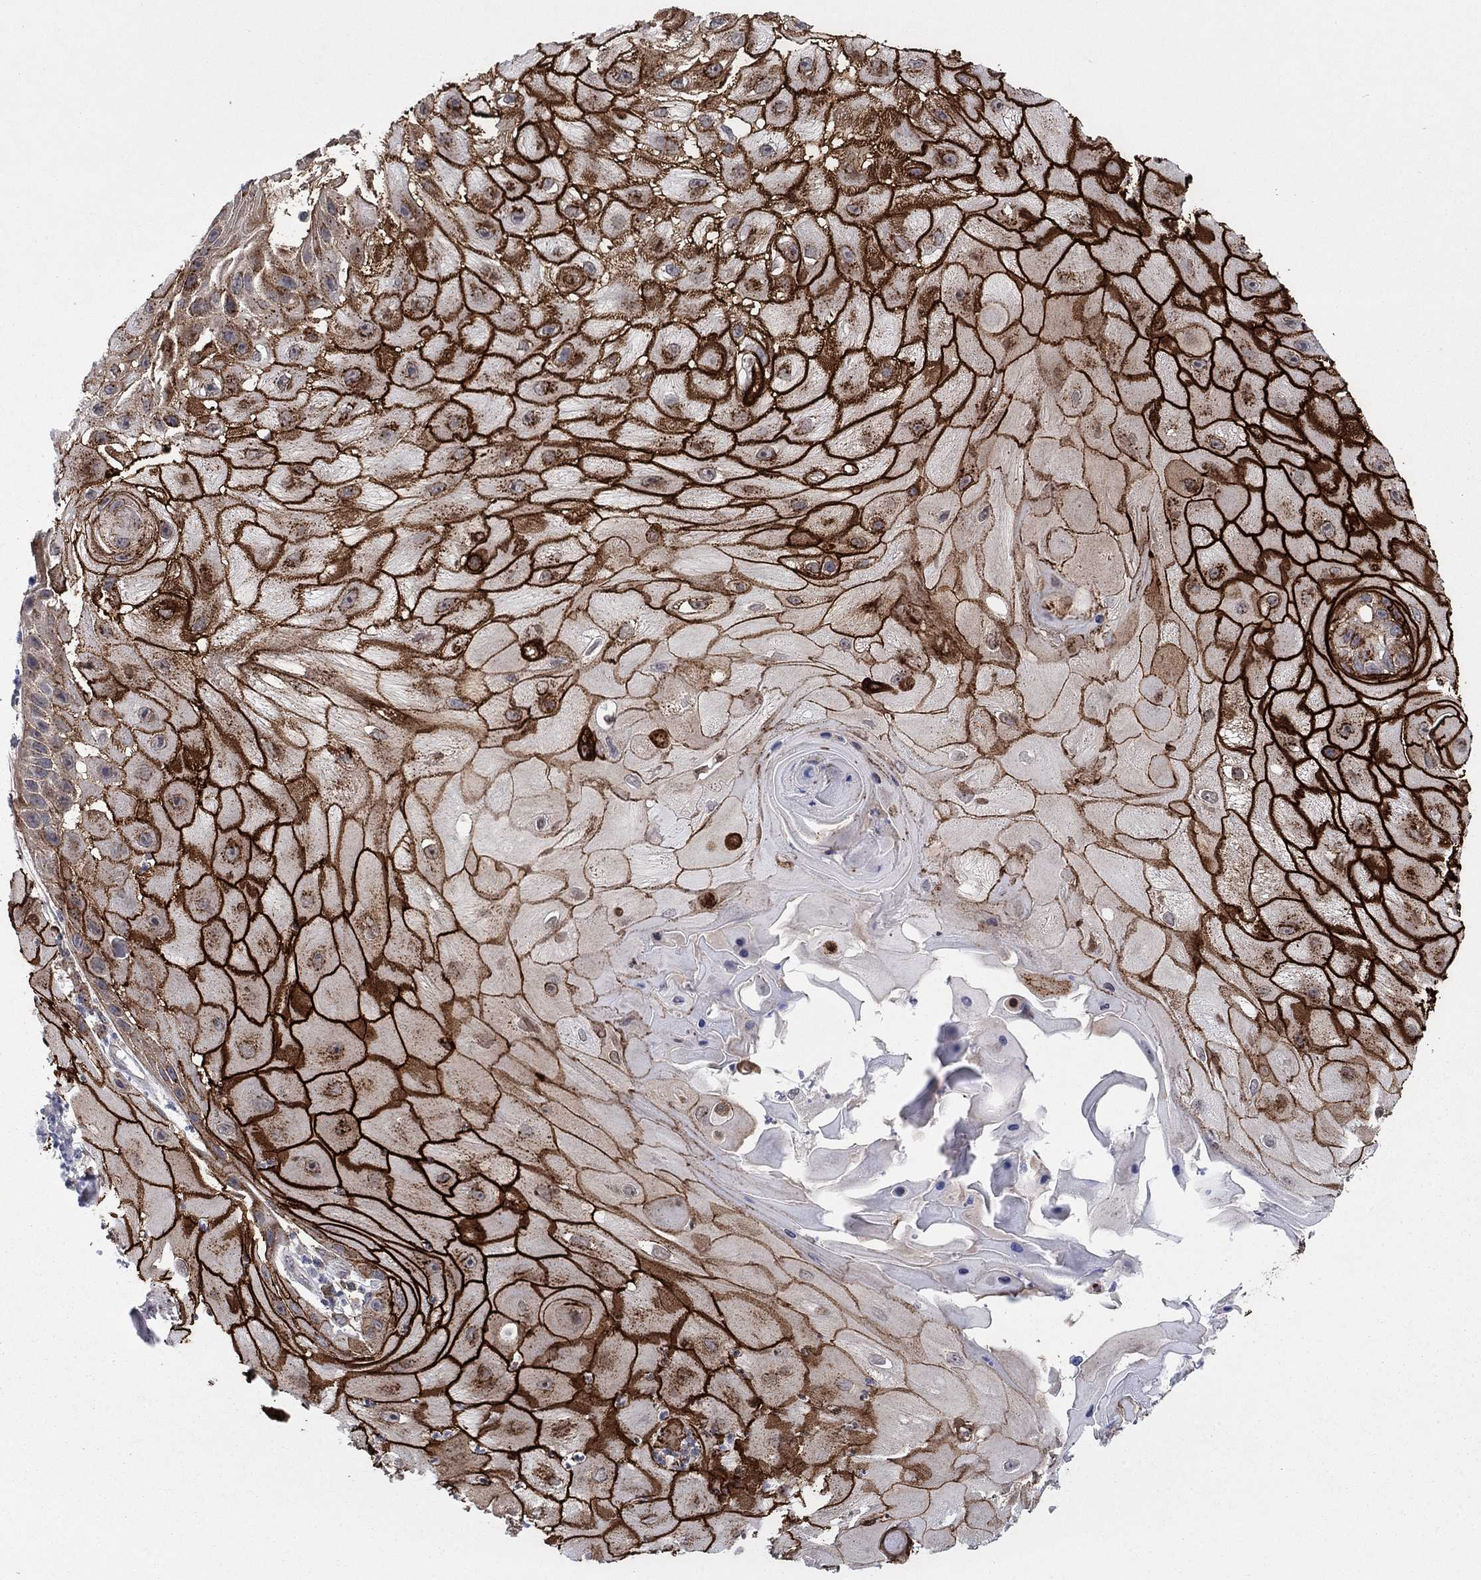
{"staining": {"intensity": "strong", "quantity": "25%-75%", "location": "cytoplasmic/membranous"}, "tissue": "skin cancer", "cell_type": "Tumor cells", "image_type": "cancer", "snomed": [{"axis": "morphology", "description": "Normal tissue, NOS"}, {"axis": "morphology", "description": "Squamous cell carcinoma, NOS"}, {"axis": "topography", "description": "Skin"}], "caption": "IHC of skin cancer (squamous cell carcinoma) displays high levels of strong cytoplasmic/membranous staining in approximately 25%-75% of tumor cells.", "gene": "SDC1", "patient": {"sex": "male", "age": 79}}